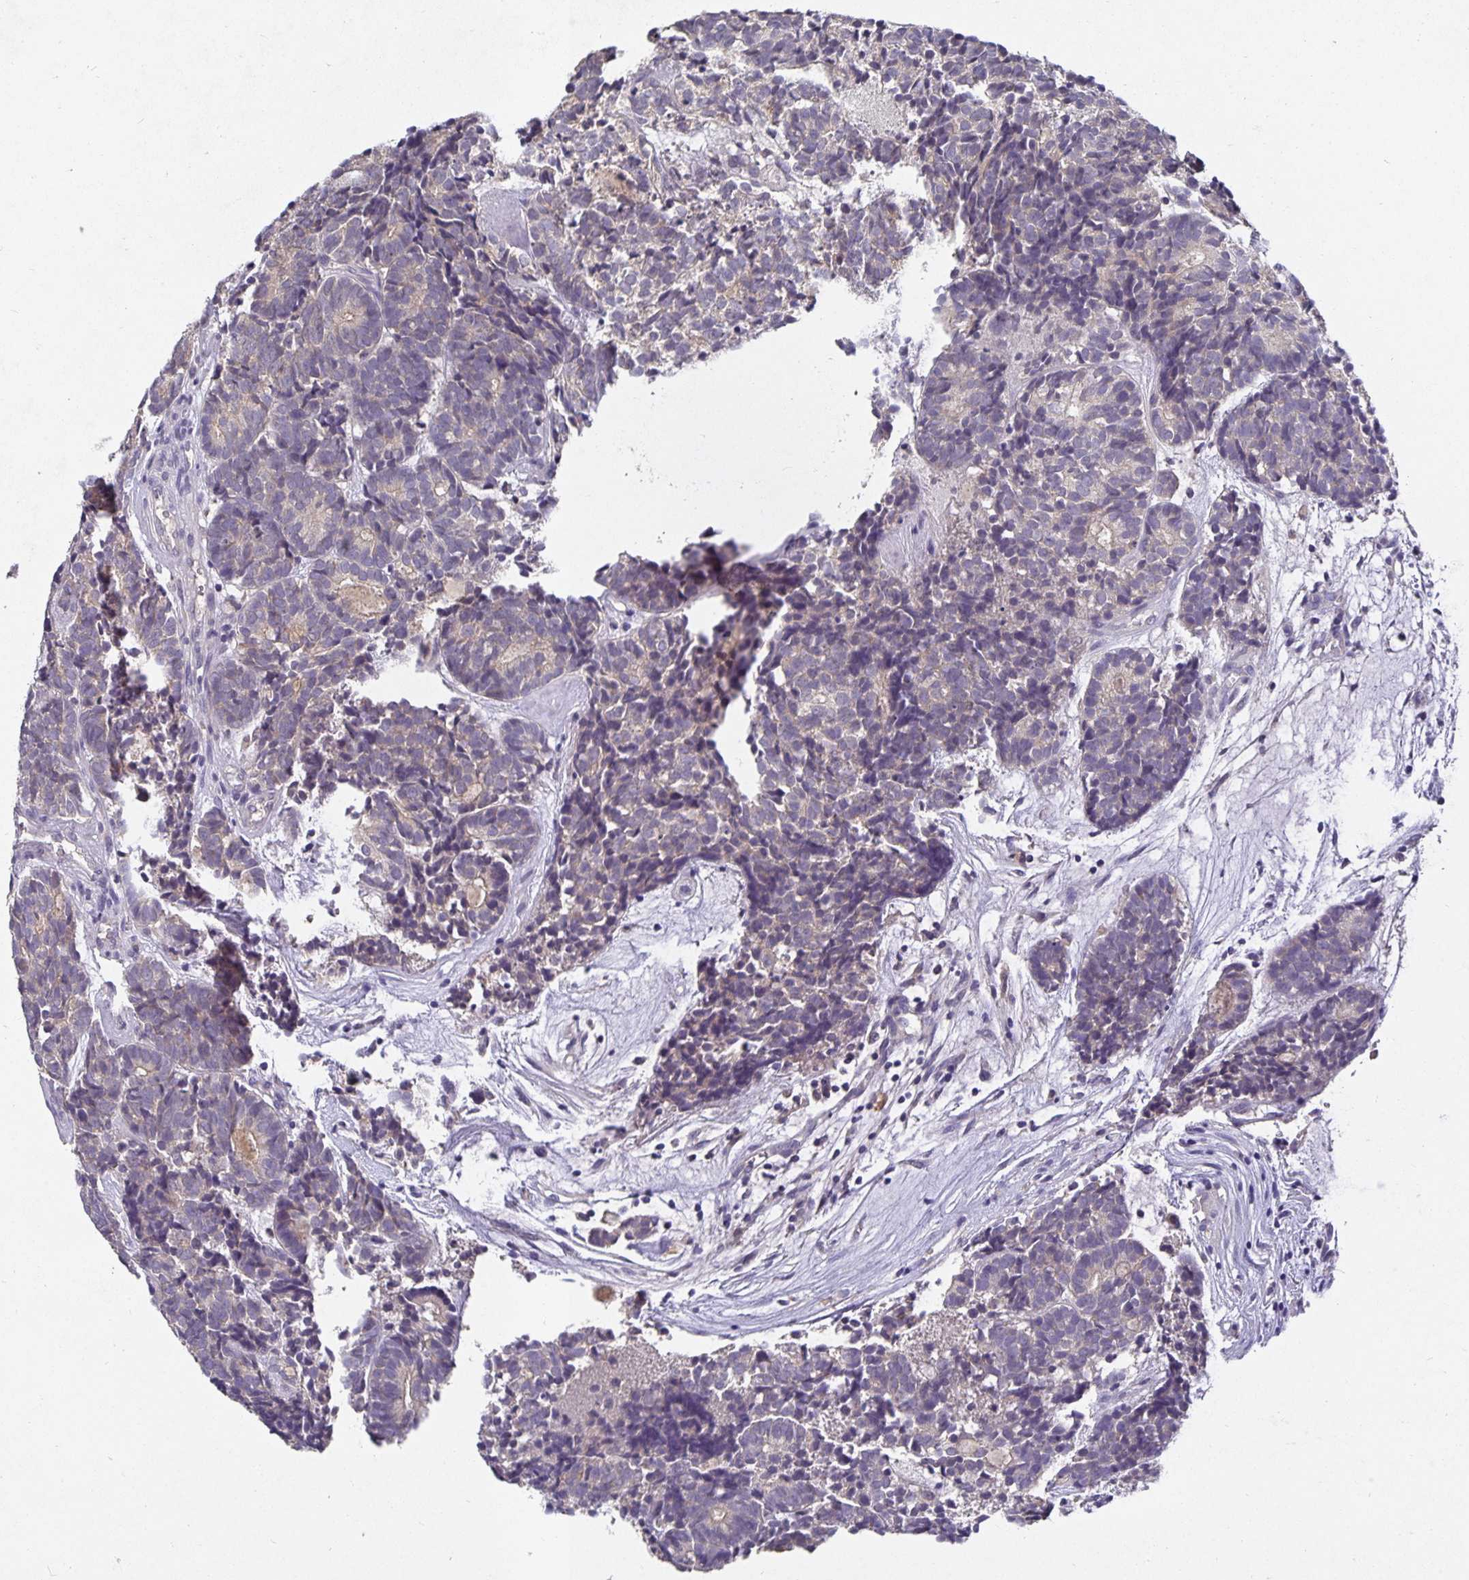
{"staining": {"intensity": "negative", "quantity": "none", "location": "none"}, "tissue": "head and neck cancer", "cell_type": "Tumor cells", "image_type": "cancer", "snomed": [{"axis": "morphology", "description": "Adenocarcinoma, NOS"}, {"axis": "topography", "description": "Head-Neck"}], "caption": "Human head and neck cancer stained for a protein using immunohistochemistry reveals no staining in tumor cells.", "gene": "HEPN1", "patient": {"sex": "female", "age": 81}}